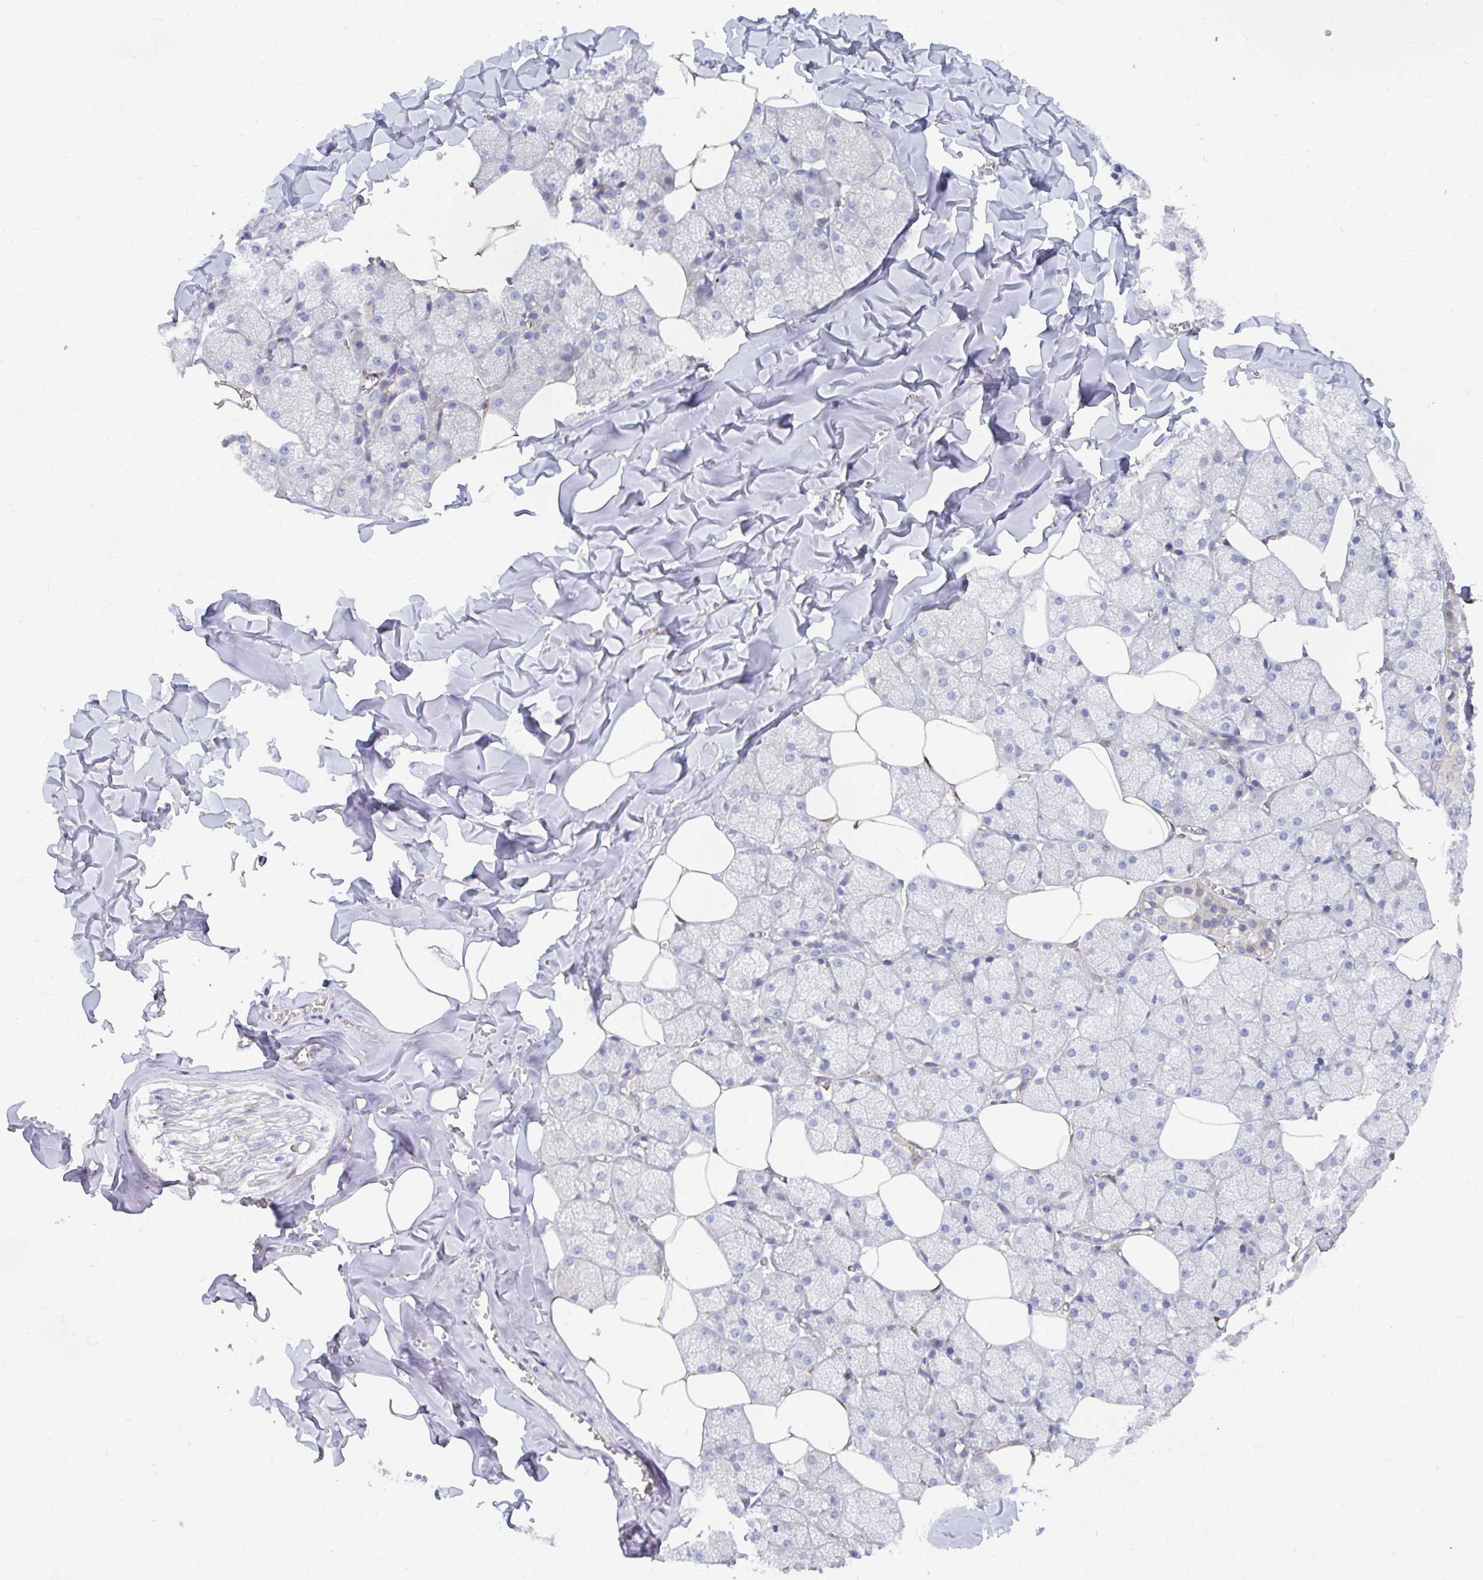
{"staining": {"intensity": "moderate", "quantity": "<25%", "location": "cytoplasmic/membranous"}, "tissue": "salivary gland", "cell_type": "Glandular cells", "image_type": "normal", "snomed": [{"axis": "morphology", "description": "Normal tissue, NOS"}, {"axis": "topography", "description": "Salivary gland"}, {"axis": "topography", "description": "Peripheral nerve tissue"}], "caption": "A histopathology image of human salivary gland stained for a protein displays moderate cytoplasmic/membranous brown staining in glandular cells. The protein is shown in brown color, while the nuclei are stained blue.", "gene": "EIF1AD", "patient": {"sex": "male", "age": 38}}